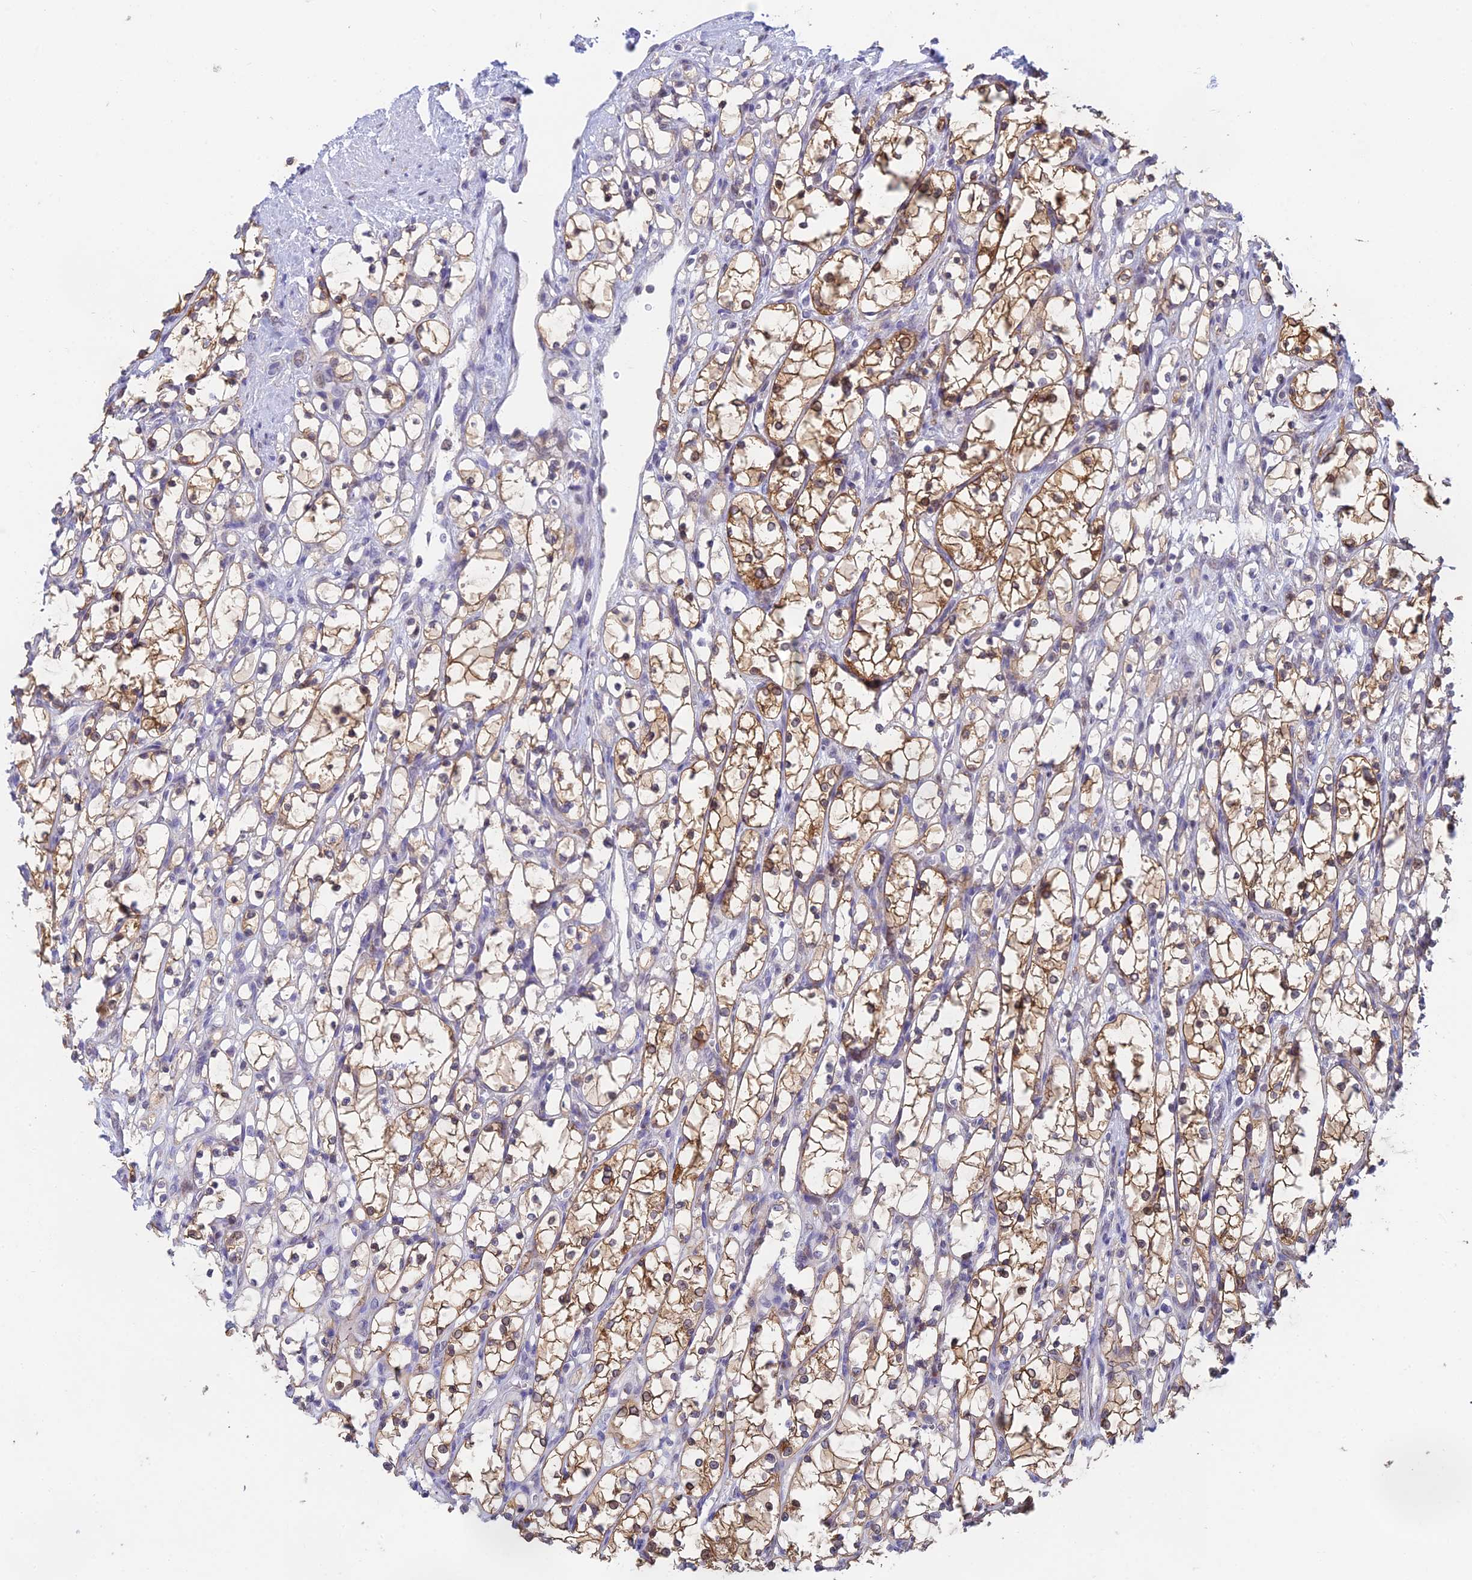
{"staining": {"intensity": "moderate", "quantity": "25%-75%", "location": "cytoplasmic/membranous,nuclear"}, "tissue": "renal cancer", "cell_type": "Tumor cells", "image_type": "cancer", "snomed": [{"axis": "morphology", "description": "Adenocarcinoma, NOS"}, {"axis": "topography", "description": "Kidney"}], "caption": "Protein analysis of renal cancer tissue exhibits moderate cytoplasmic/membranous and nuclear expression in approximately 25%-75% of tumor cells.", "gene": "MRPL17", "patient": {"sex": "female", "age": 69}}